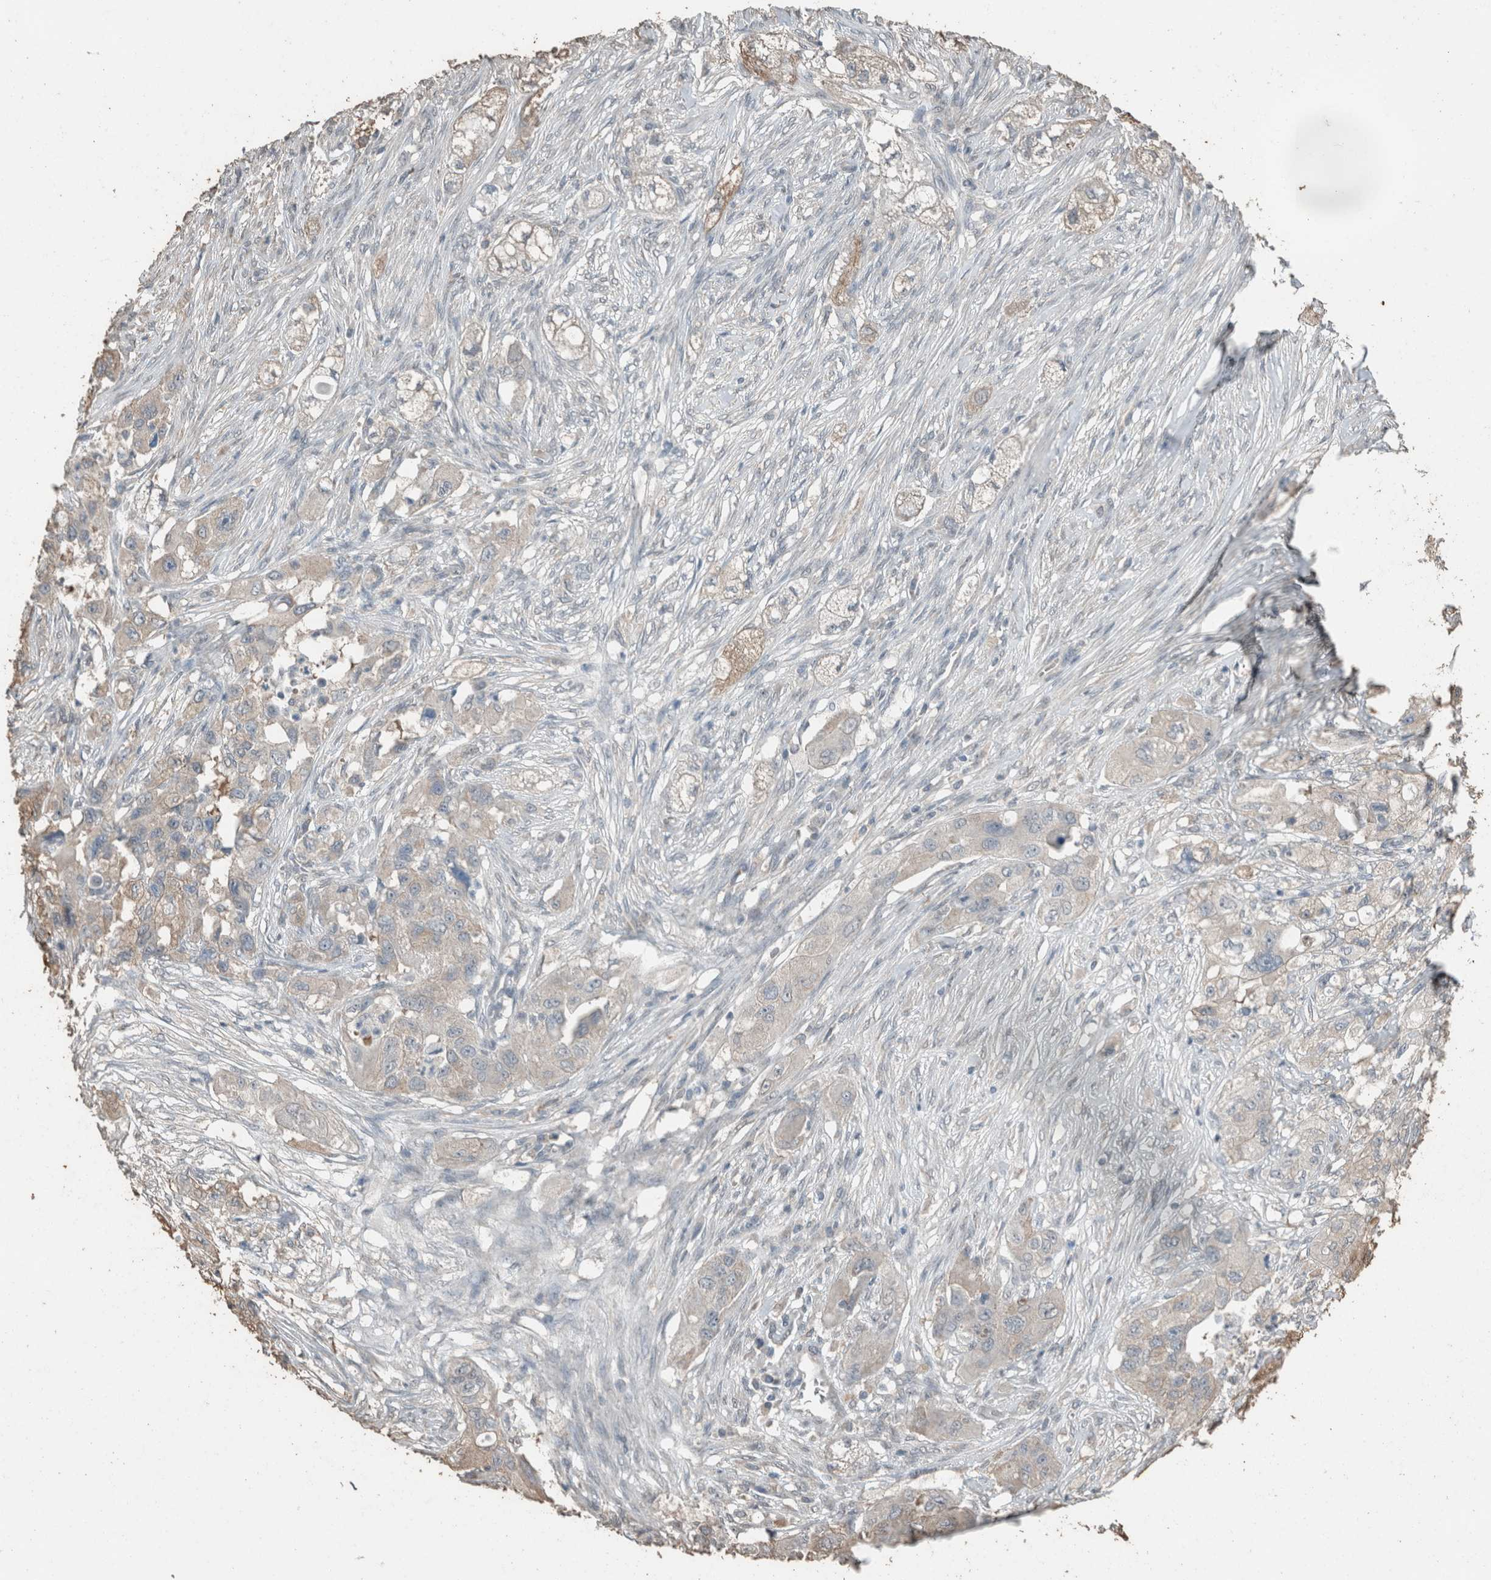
{"staining": {"intensity": "weak", "quantity": "25%-75%", "location": "cytoplasmic/membranous"}, "tissue": "pancreatic cancer", "cell_type": "Tumor cells", "image_type": "cancer", "snomed": [{"axis": "morphology", "description": "Adenocarcinoma, NOS"}, {"axis": "topography", "description": "Pancreas"}], "caption": "Pancreatic cancer was stained to show a protein in brown. There is low levels of weak cytoplasmic/membranous staining in approximately 25%-75% of tumor cells.", "gene": "ACVR2B", "patient": {"sex": "female", "age": 78}}